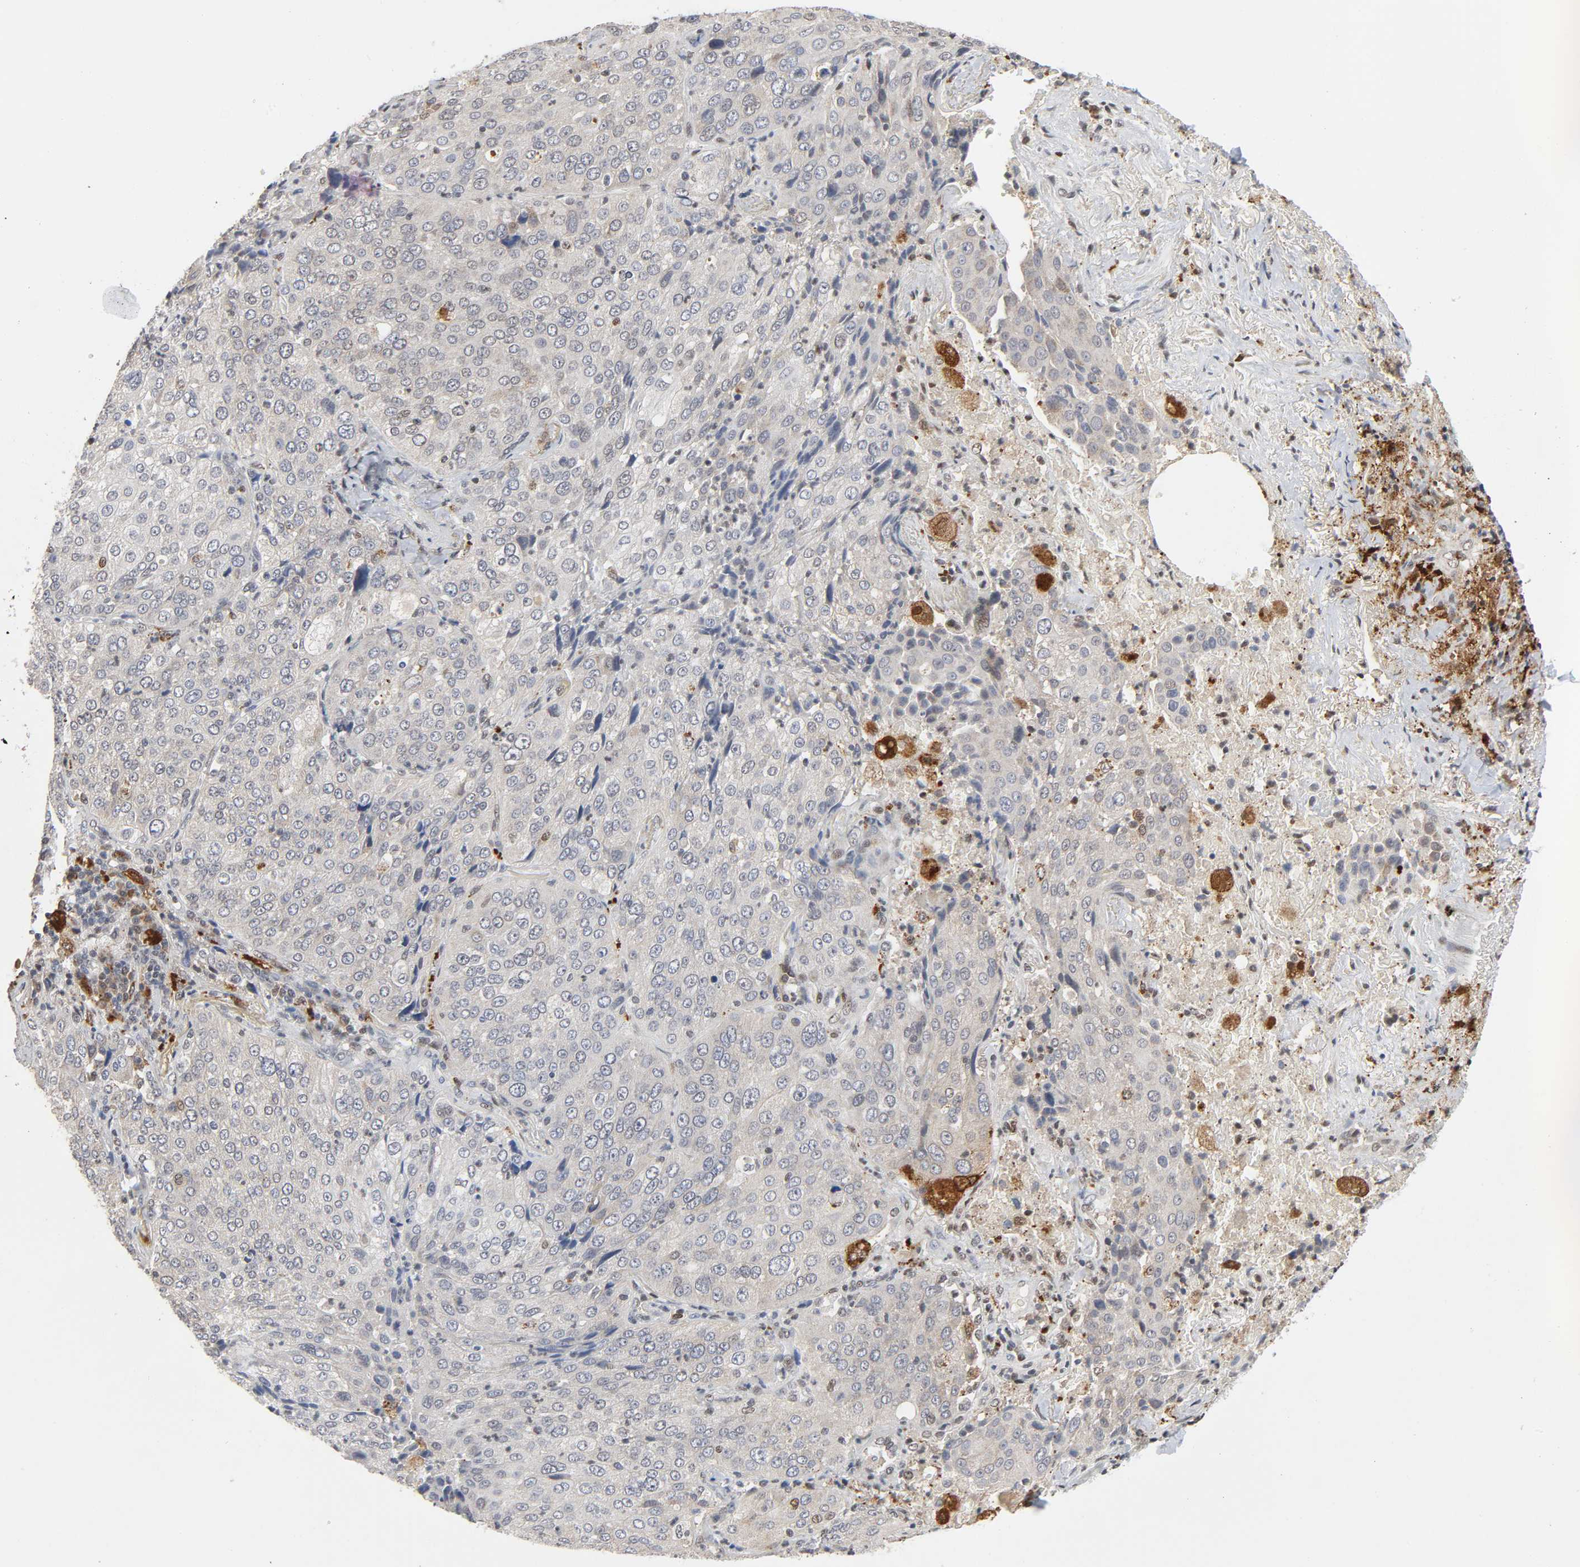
{"staining": {"intensity": "negative", "quantity": "none", "location": "none"}, "tissue": "lung cancer", "cell_type": "Tumor cells", "image_type": "cancer", "snomed": [{"axis": "morphology", "description": "Squamous cell carcinoma, NOS"}, {"axis": "topography", "description": "Lung"}], "caption": "The histopathology image exhibits no staining of tumor cells in squamous cell carcinoma (lung).", "gene": "KAT2B", "patient": {"sex": "male", "age": 54}}